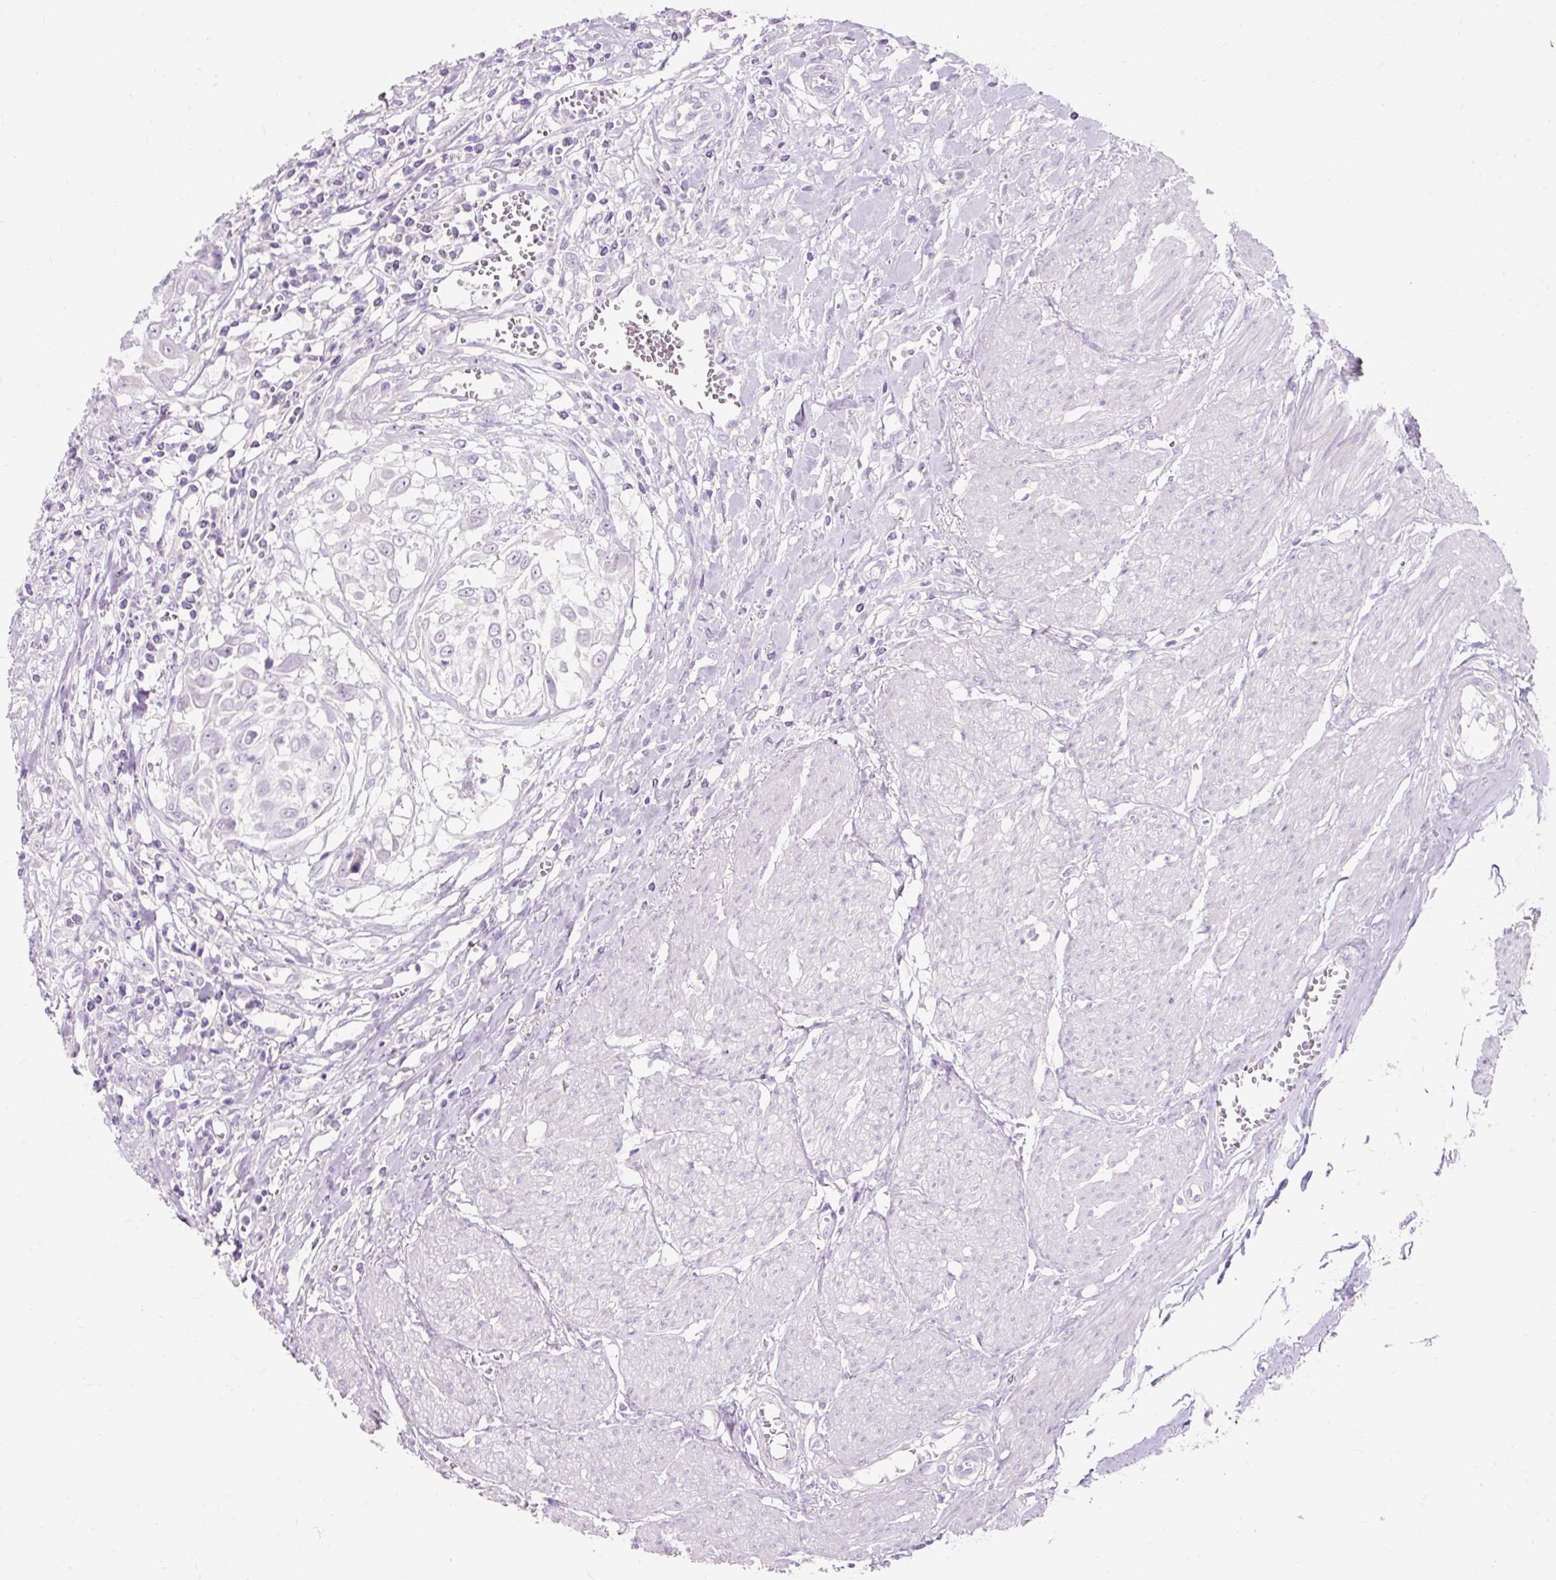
{"staining": {"intensity": "negative", "quantity": "none", "location": "none"}, "tissue": "urothelial cancer", "cell_type": "Tumor cells", "image_type": "cancer", "snomed": [{"axis": "morphology", "description": "Urothelial carcinoma, High grade"}, {"axis": "topography", "description": "Urinary bladder"}], "caption": "Image shows no protein expression in tumor cells of high-grade urothelial carcinoma tissue. (DAB immunohistochemistry with hematoxylin counter stain).", "gene": "TMEM213", "patient": {"sex": "male", "age": 57}}